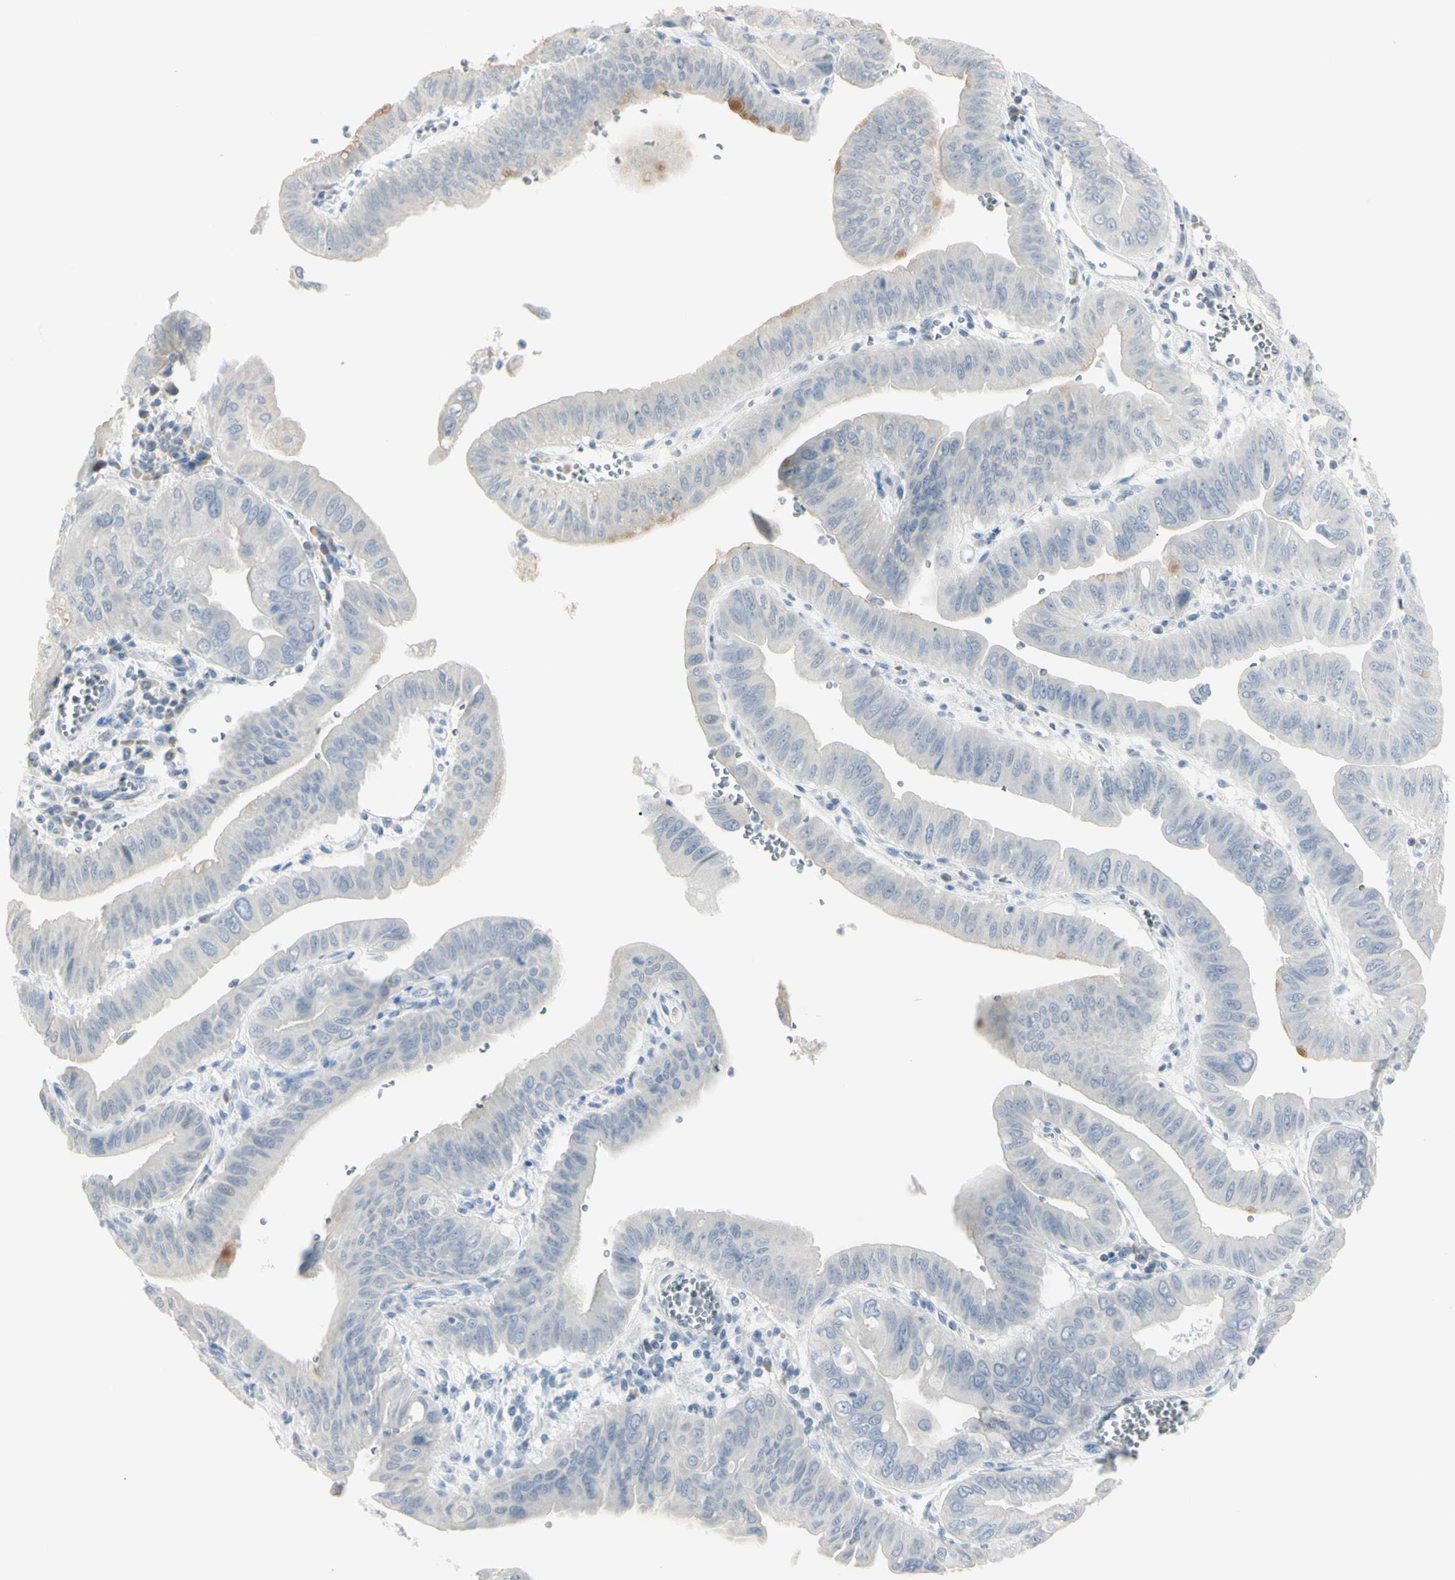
{"staining": {"intensity": "negative", "quantity": "none", "location": "none"}, "tissue": "pancreatic cancer", "cell_type": "Tumor cells", "image_type": "cancer", "snomed": [{"axis": "morphology", "description": "Normal tissue, NOS"}, {"axis": "topography", "description": "Lymph node"}], "caption": "An image of pancreatic cancer stained for a protein exhibits no brown staining in tumor cells. Brightfield microscopy of IHC stained with DAB (3,3'-diaminobenzidine) (brown) and hematoxylin (blue), captured at high magnification.", "gene": "PIP", "patient": {"sex": "male", "age": 50}}